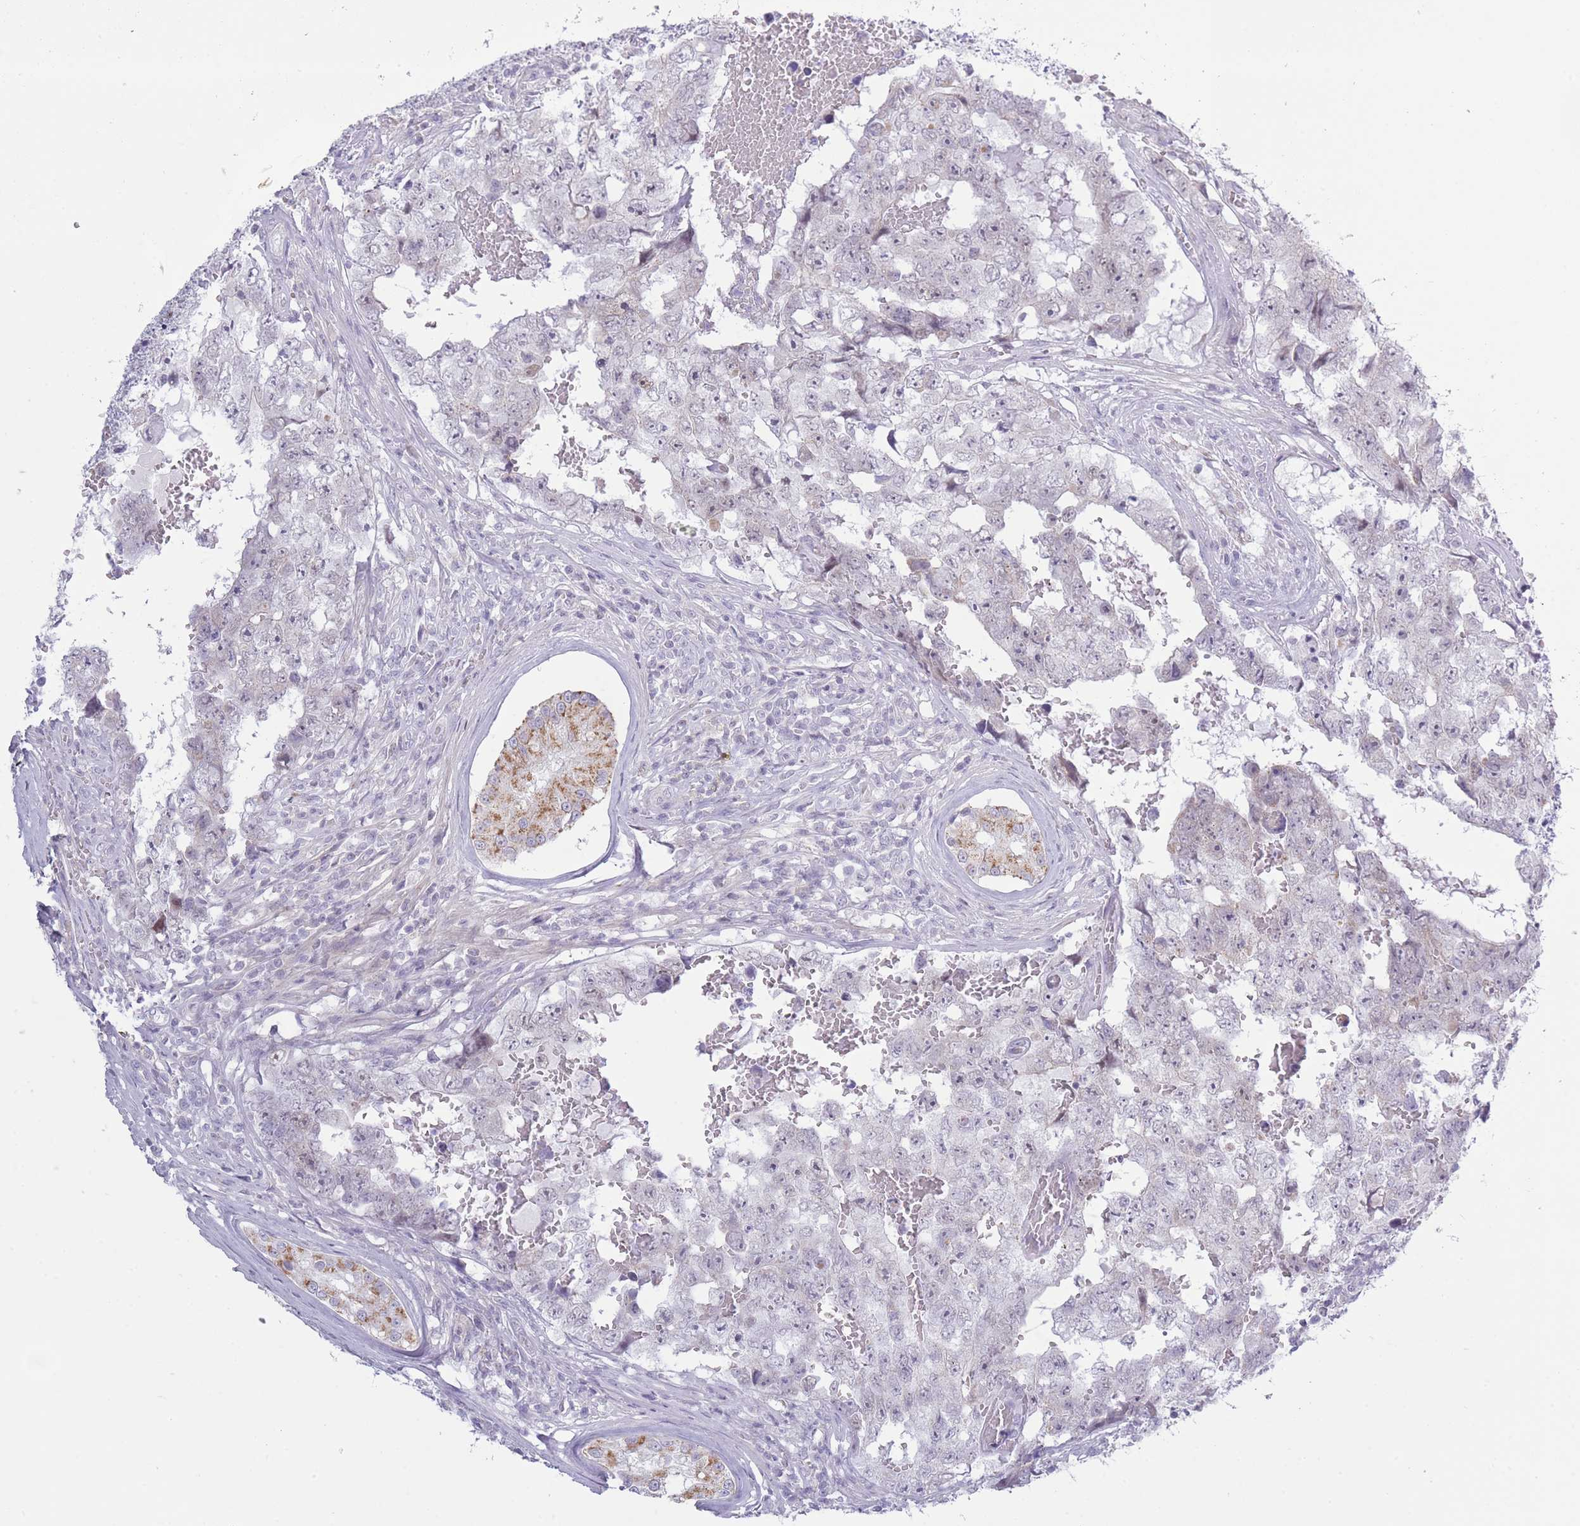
{"staining": {"intensity": "negative", "quantity": "none", "location": "none"}, "tissue": "testis cancer", "cell_type": "Tumor cells", "image_type": "cancer", "snomed": [{"axis": "morphology", "description": "Carcinoma, Embryonal, NOS"}, {"axis": "topography", "description": "Testis"}], "caption": "The image exhibits no staining of tumor cells in testis cancer (embryonal carcinoma). The staining was performed using DAB to visualize the protein expression in brown, while the nuclei were stained in blue with hematoxylin (Magnification: 20x).", "gene": "ZBTB24", "patient": {"sex": "male", "age": 25}}